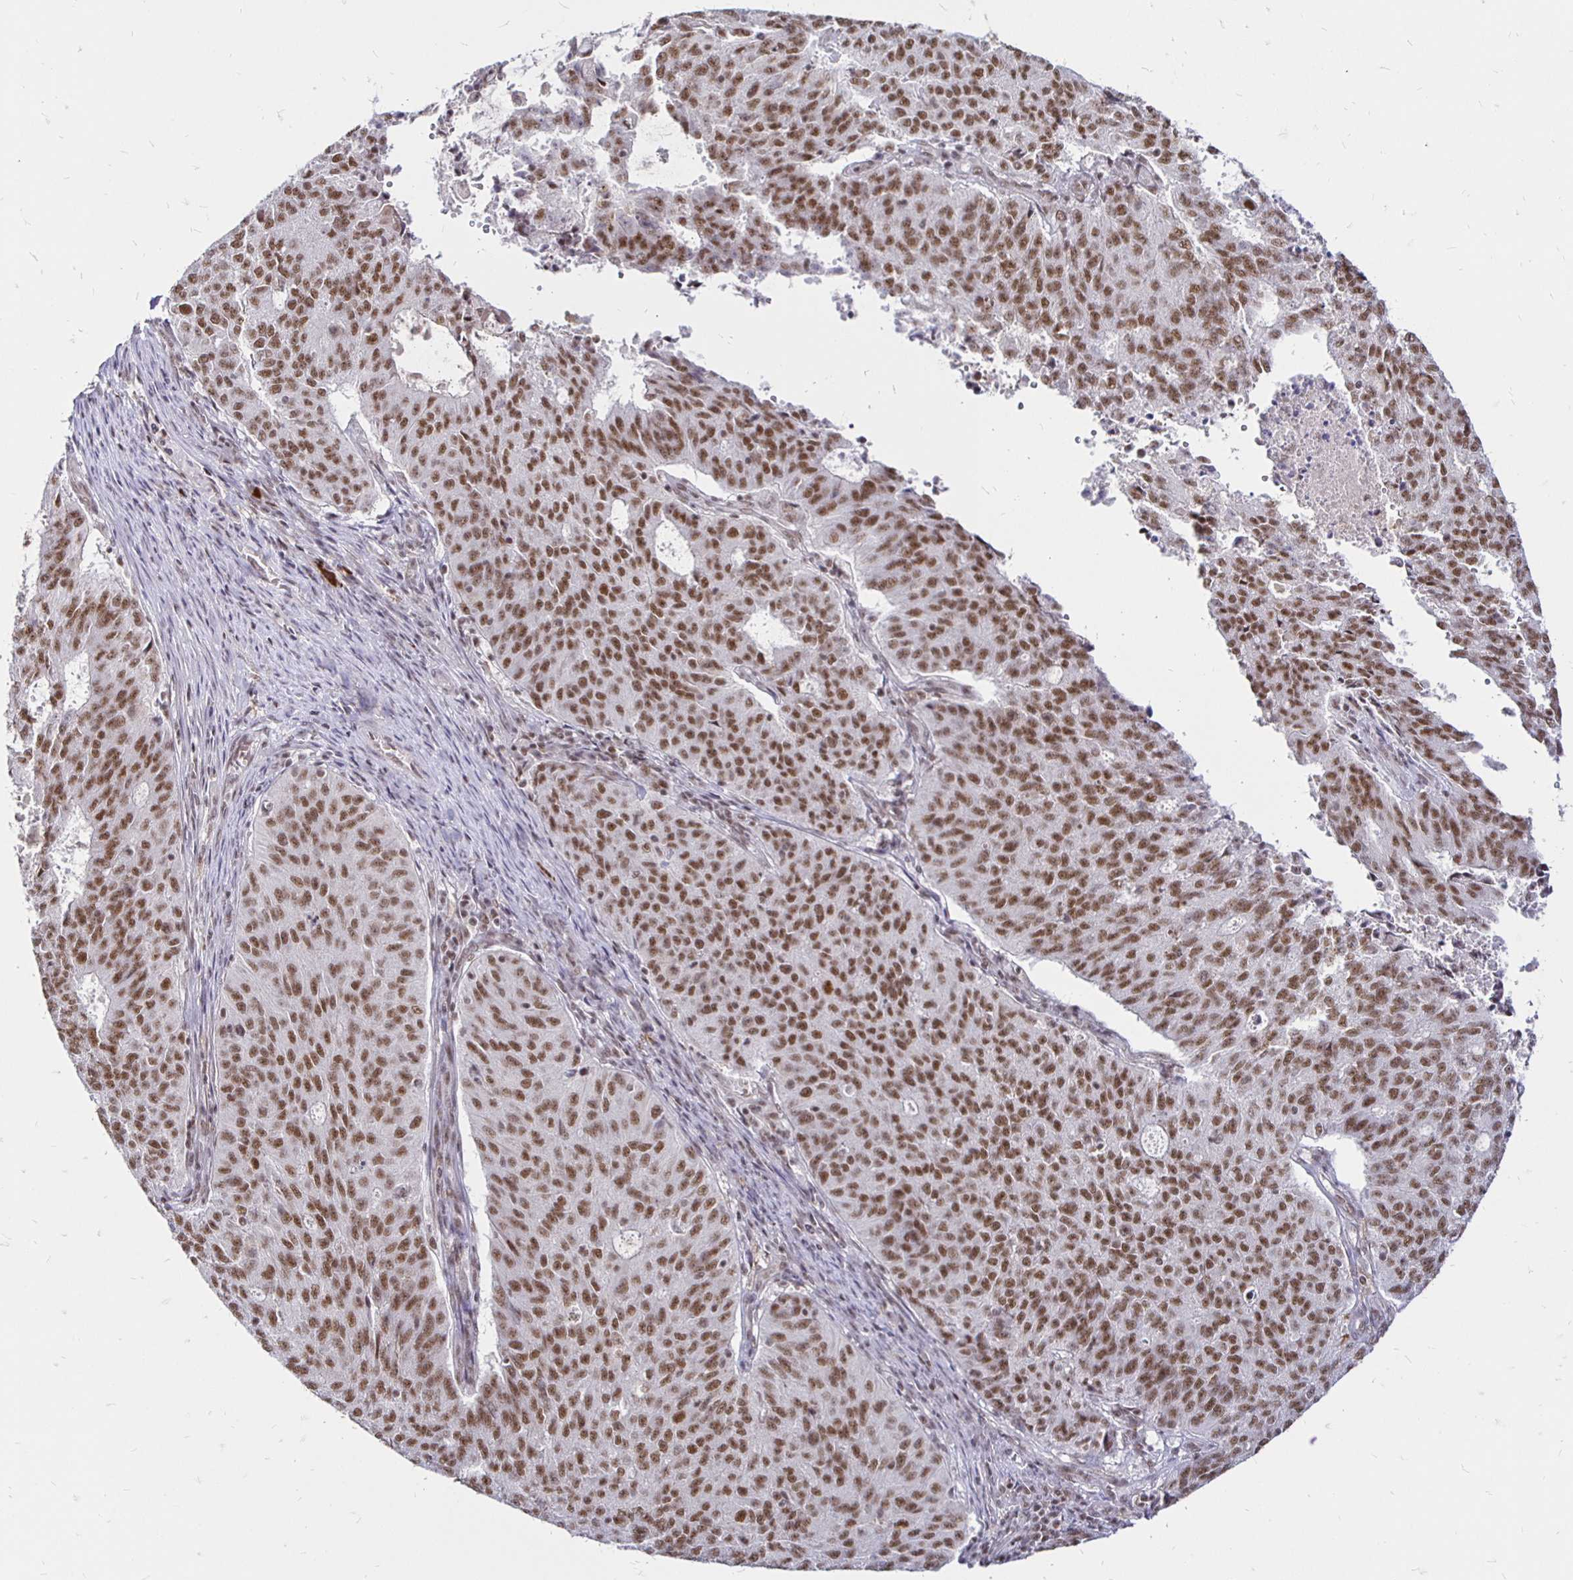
{"staining": {"intensity": "moderate", "quantity": ">75%", "location": "nuclear"}, "tissue": "endometrial cancer", "cell_type": "Tumor cells", "image_type": "cancer", "snomed": [{"axis": "morphology", "description": "Adenocarcinoma, NOS"}, {"axis": "topography", "description": "Endometrium"}], "caption": "Tumor cells demonstrate moderate nuclear positivity in approximately >75% of cells in endometrial cancer.", "gene": "SIN3A", "patient": {"sex": "female", "age": 82}}